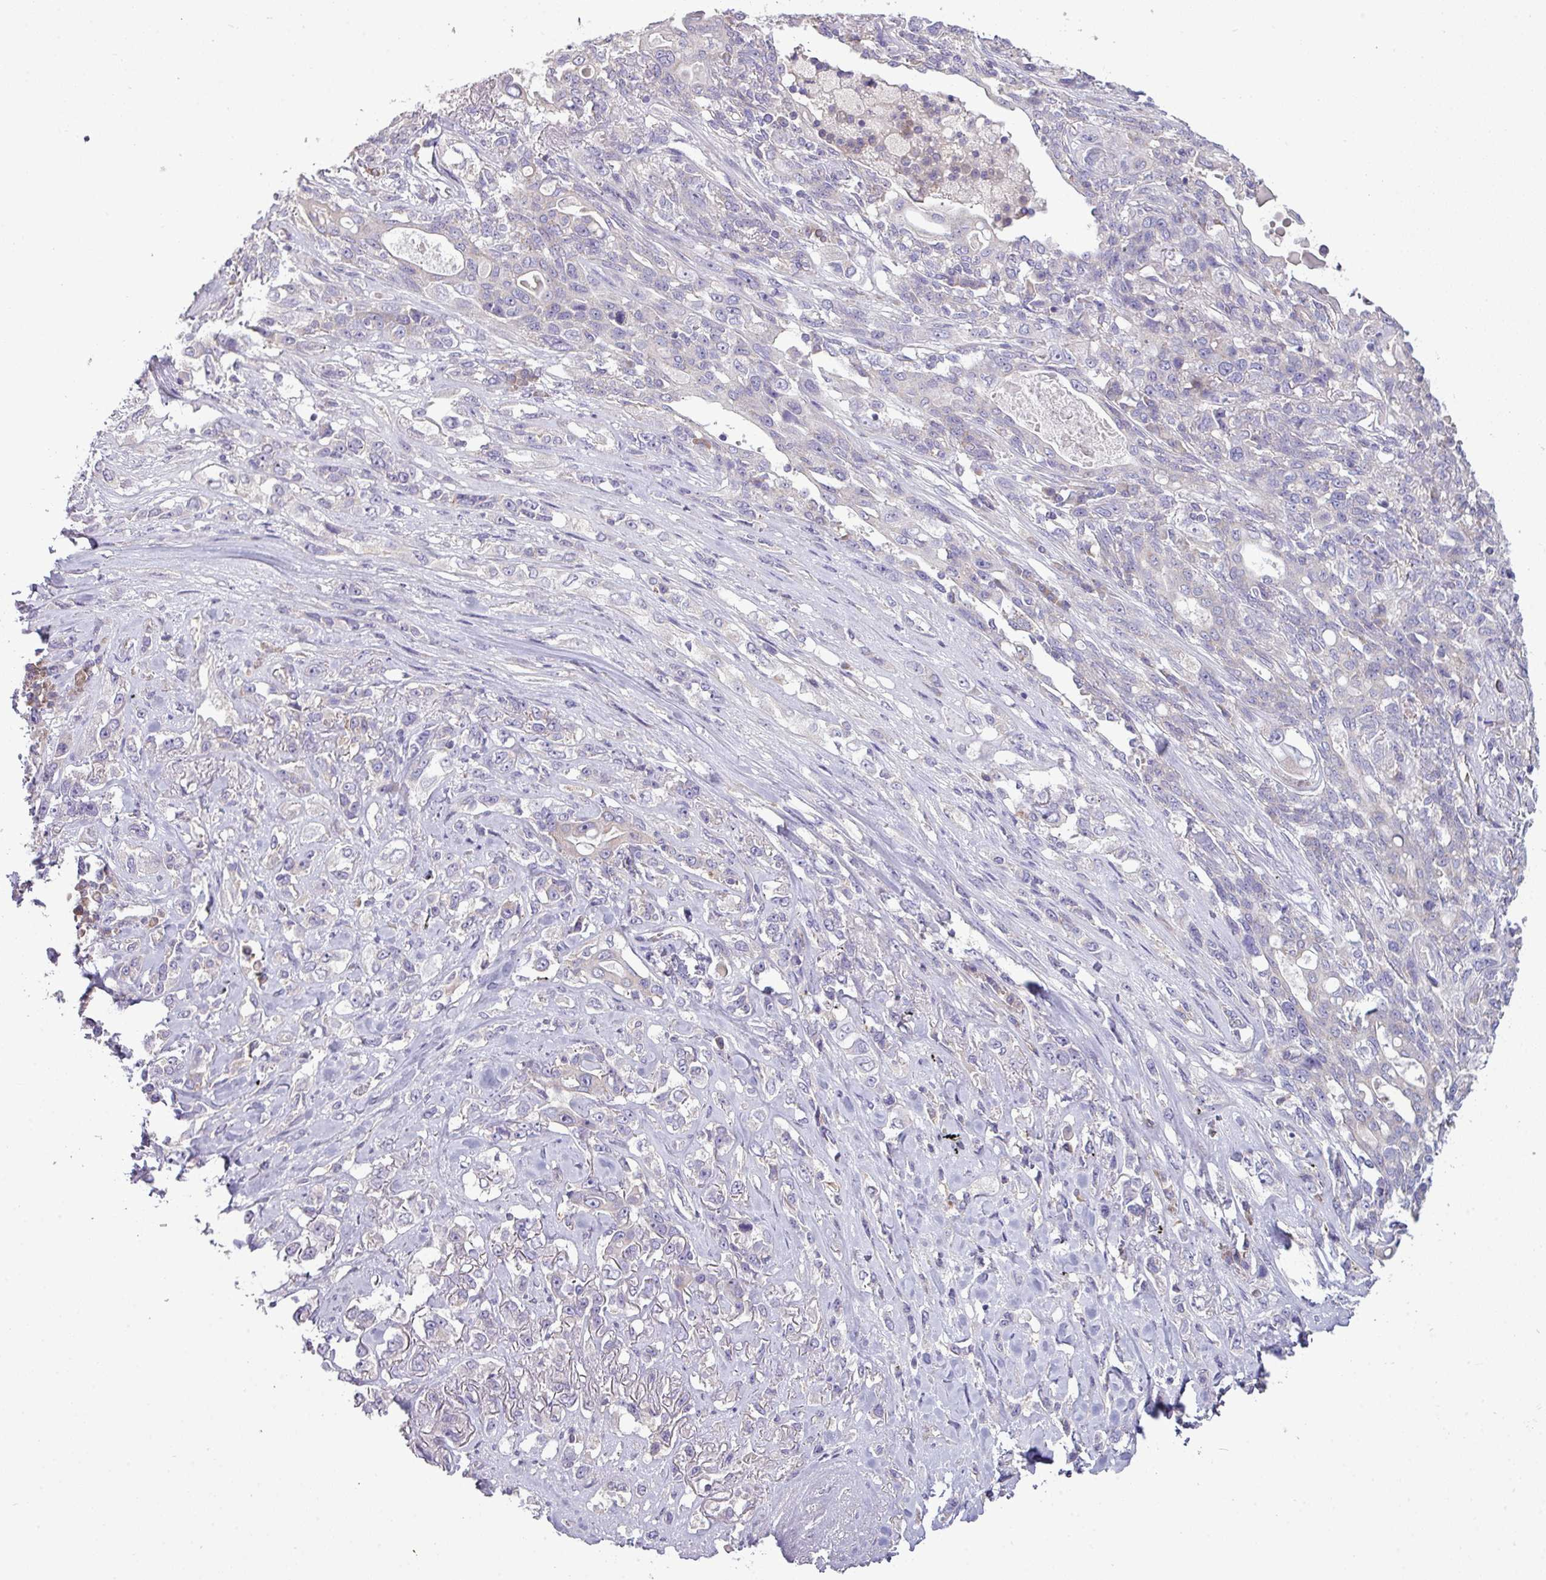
{"staining": {"intensity": "negative", "quantity": "none", "location": "none"}, "tissue": "lung cancer", "cell_type": "Tumor cells", "image_type": "cancer", "snomed": [{"axis": "morphology", "description": "Squamous cell carcinoma, NOS"}, {"axis": "topography", "description": "Lung"}], "caption": "Tumor cells show no significant protein positivity in squamous cell carcinoma (lung).", "gene": "AGAP5", "patient": {"sex": "female", "age": 70}}